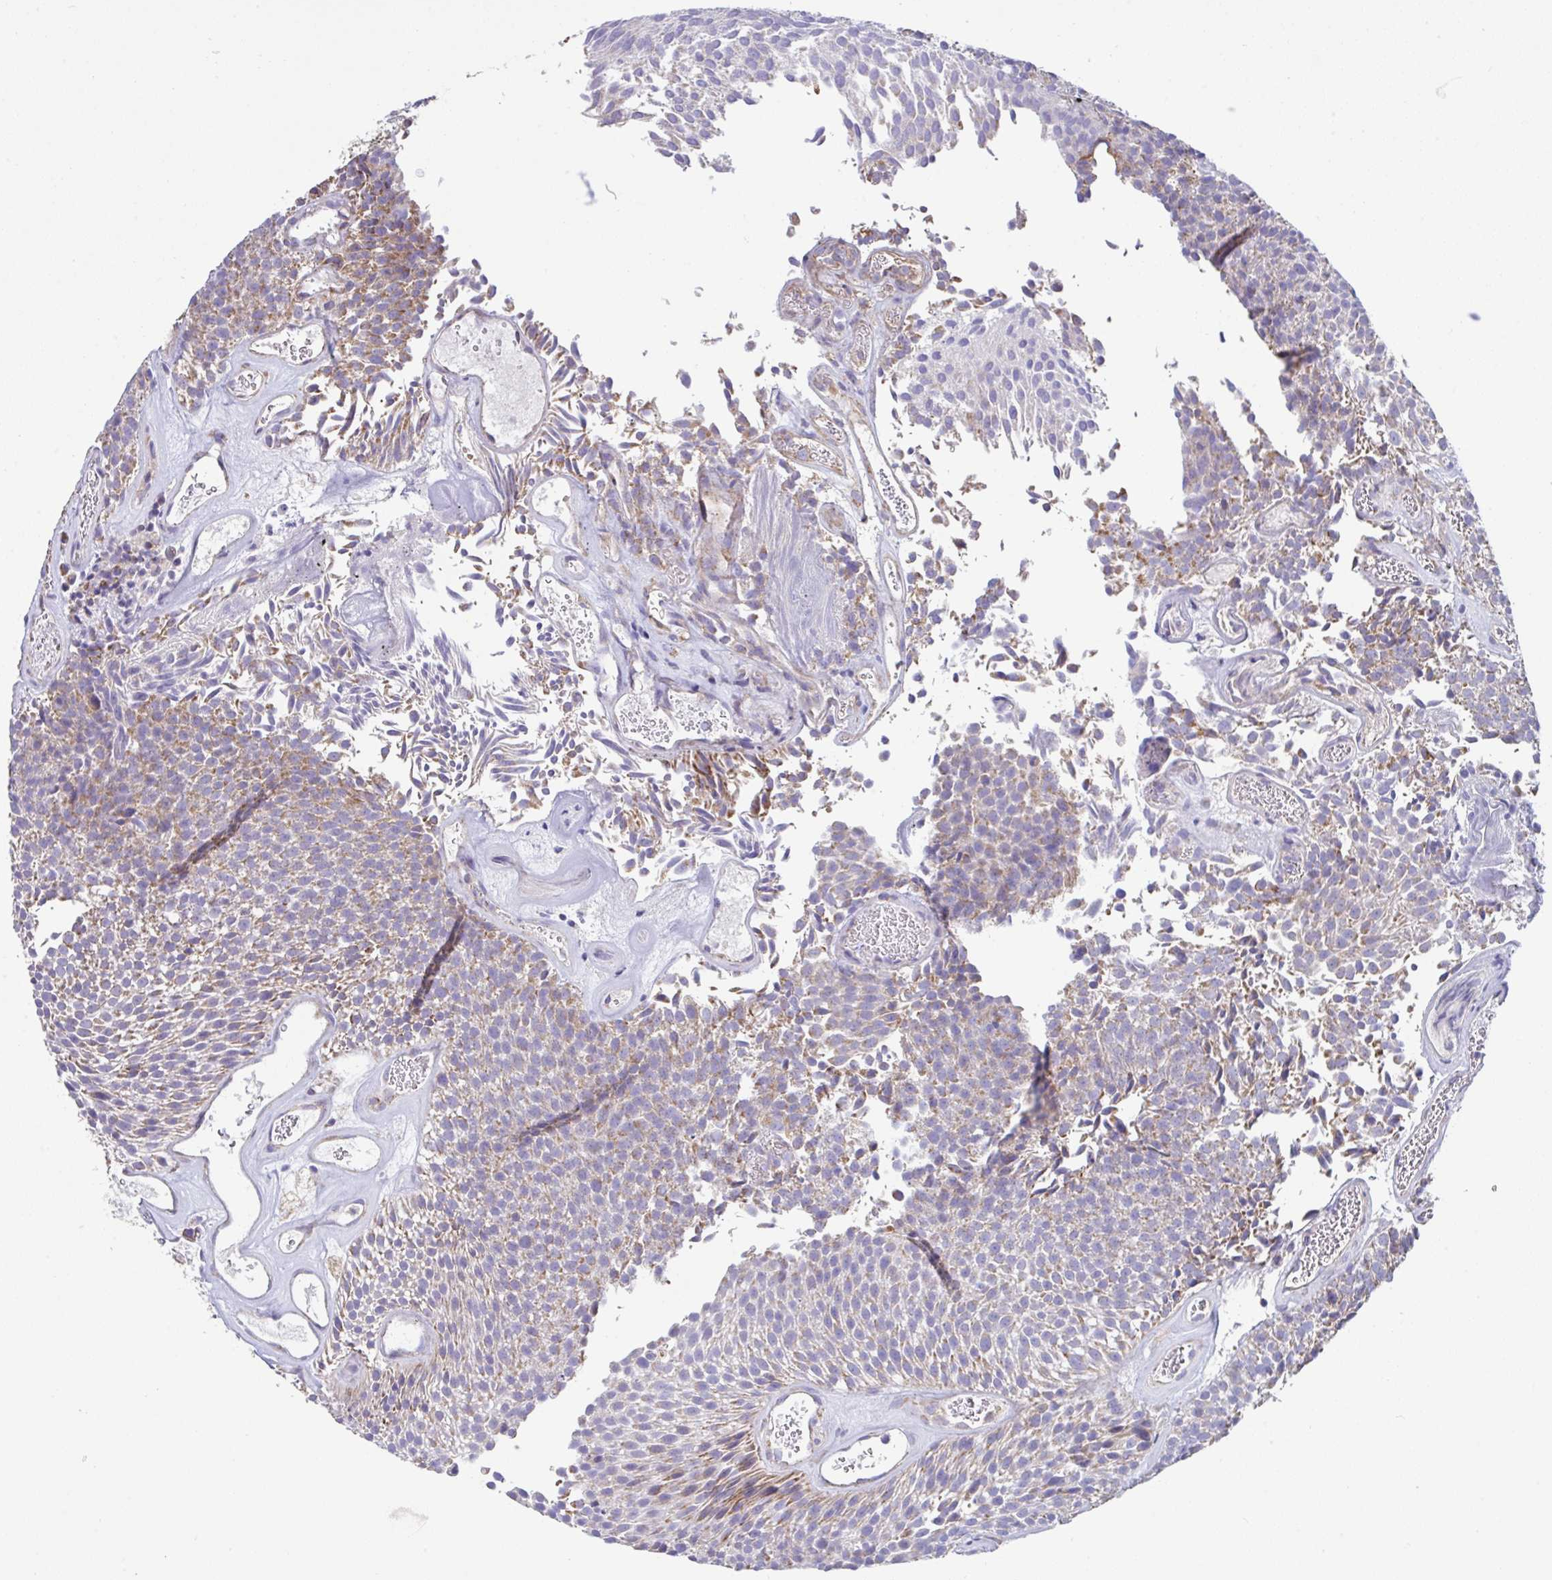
{"staining": {"intensity": "weak", "quantity": ">75%", "location": "cytoplasmic/membranous"}, "tissue": "urothelial cancer", "cell_type": "Tumor cells", "image_type": "cancer", "snomed": [{"axis": "morphology", "description": "Urothelial carcinoma, Low grade"}, {"axis": "topography", "description": "Urinary bladder"}], "caption": "There is low levels of weak cytoplasmic/membranous positivity in tumor cells of low-grade urothelial carcinoma, as demonstrated by immunohistochemical staining (brown color).", "gene": "DOK7", "patient": {"sex": "female", "age": 79}}